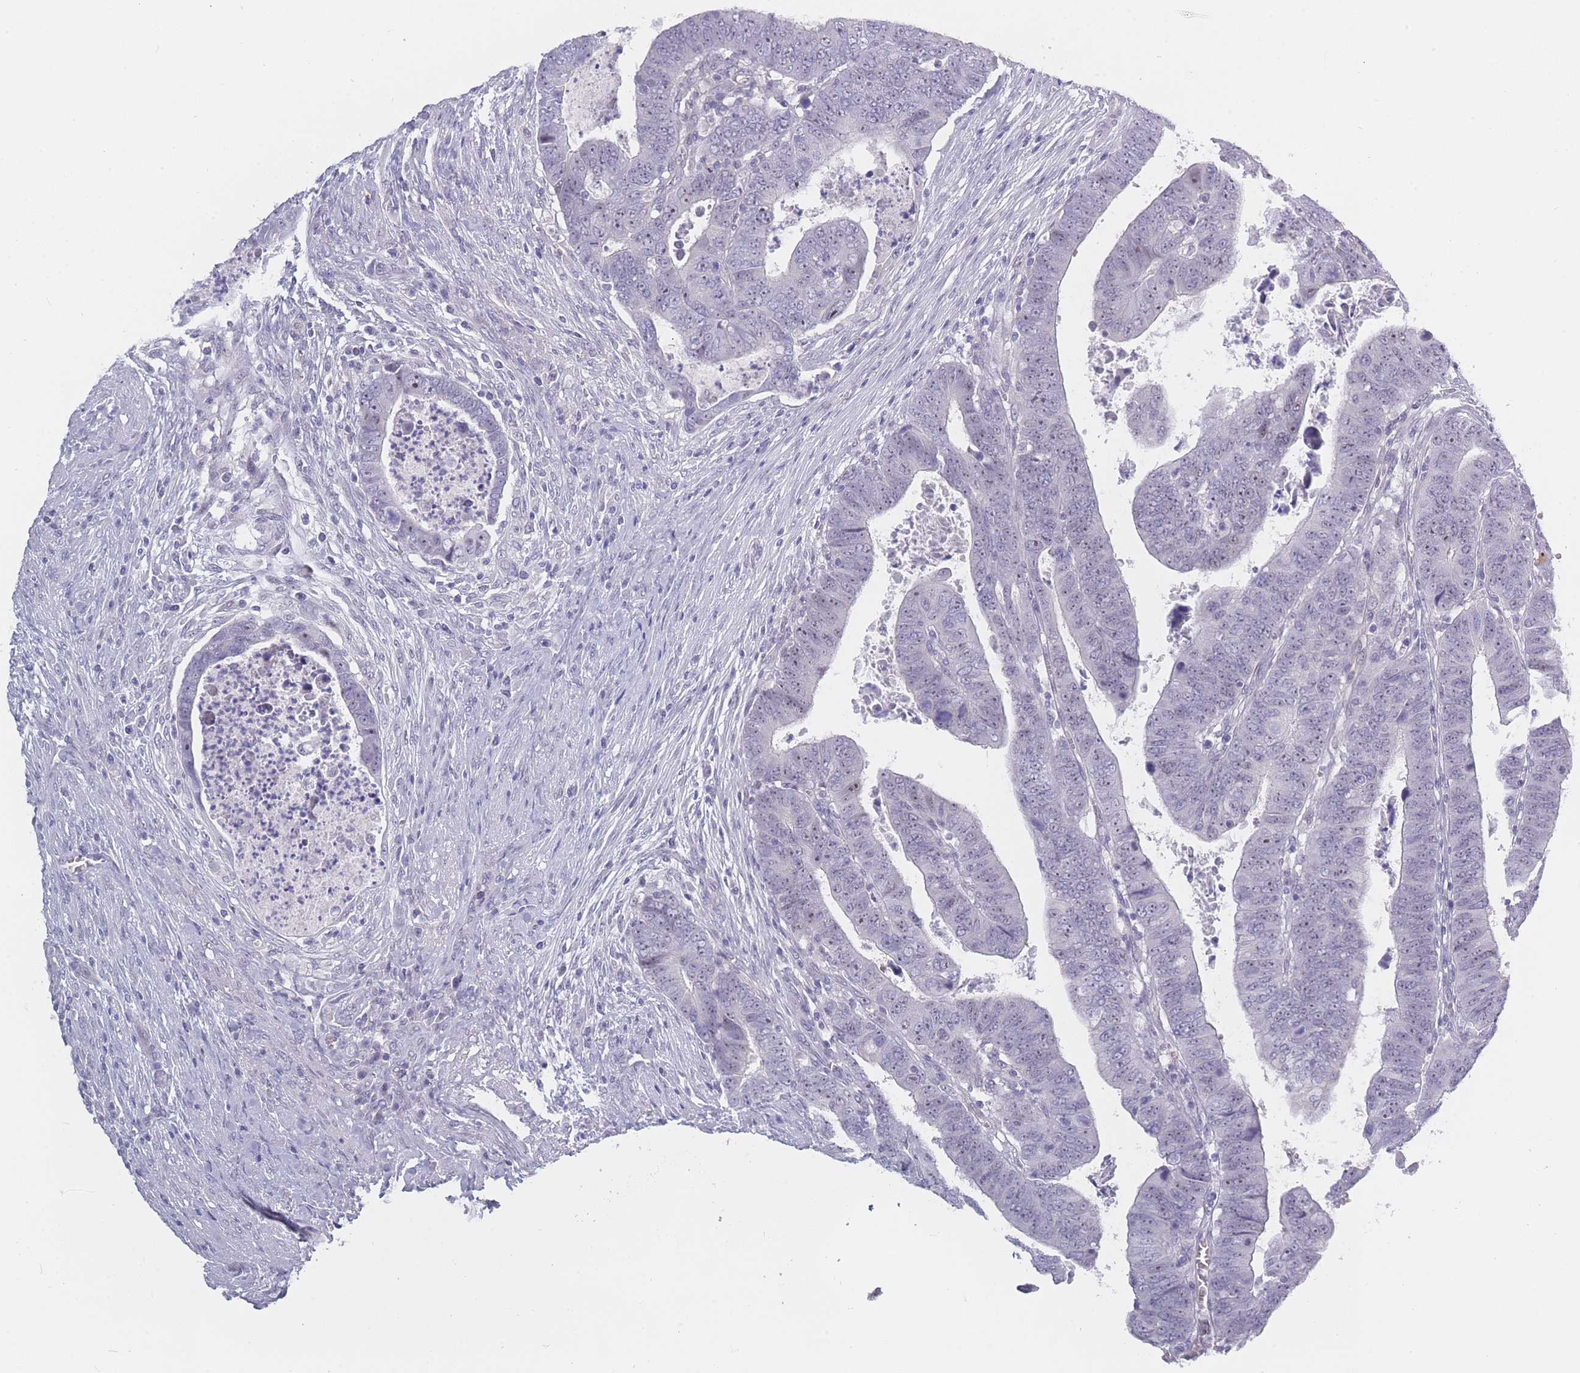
{"staining": {"intensity": "negative", "quantity": "none", "location": "none"}, "tissue": "colorectal cancer", "cell_type": "Tumor cells", "image_type": "cancer", "snomed": [{"axis": "morphology", "description": "Normal tissue, NOS"}, {"axis": "morphology", "description": "Adenocarcinoma, NOS"}, {"axis": "topography", "description": "Rectum"}], "caption": "Photomicrograph shows no protein positivity in tumor cells of colorectal adenocarcinoma tissue. The staining is performed using DAB (3,3'-diaminobenzidine) brown chromogen with nuclei counter-stained in using hematoxylin.", "gene": "ROS1", "patient": {"sex": "female", "age": 65}}